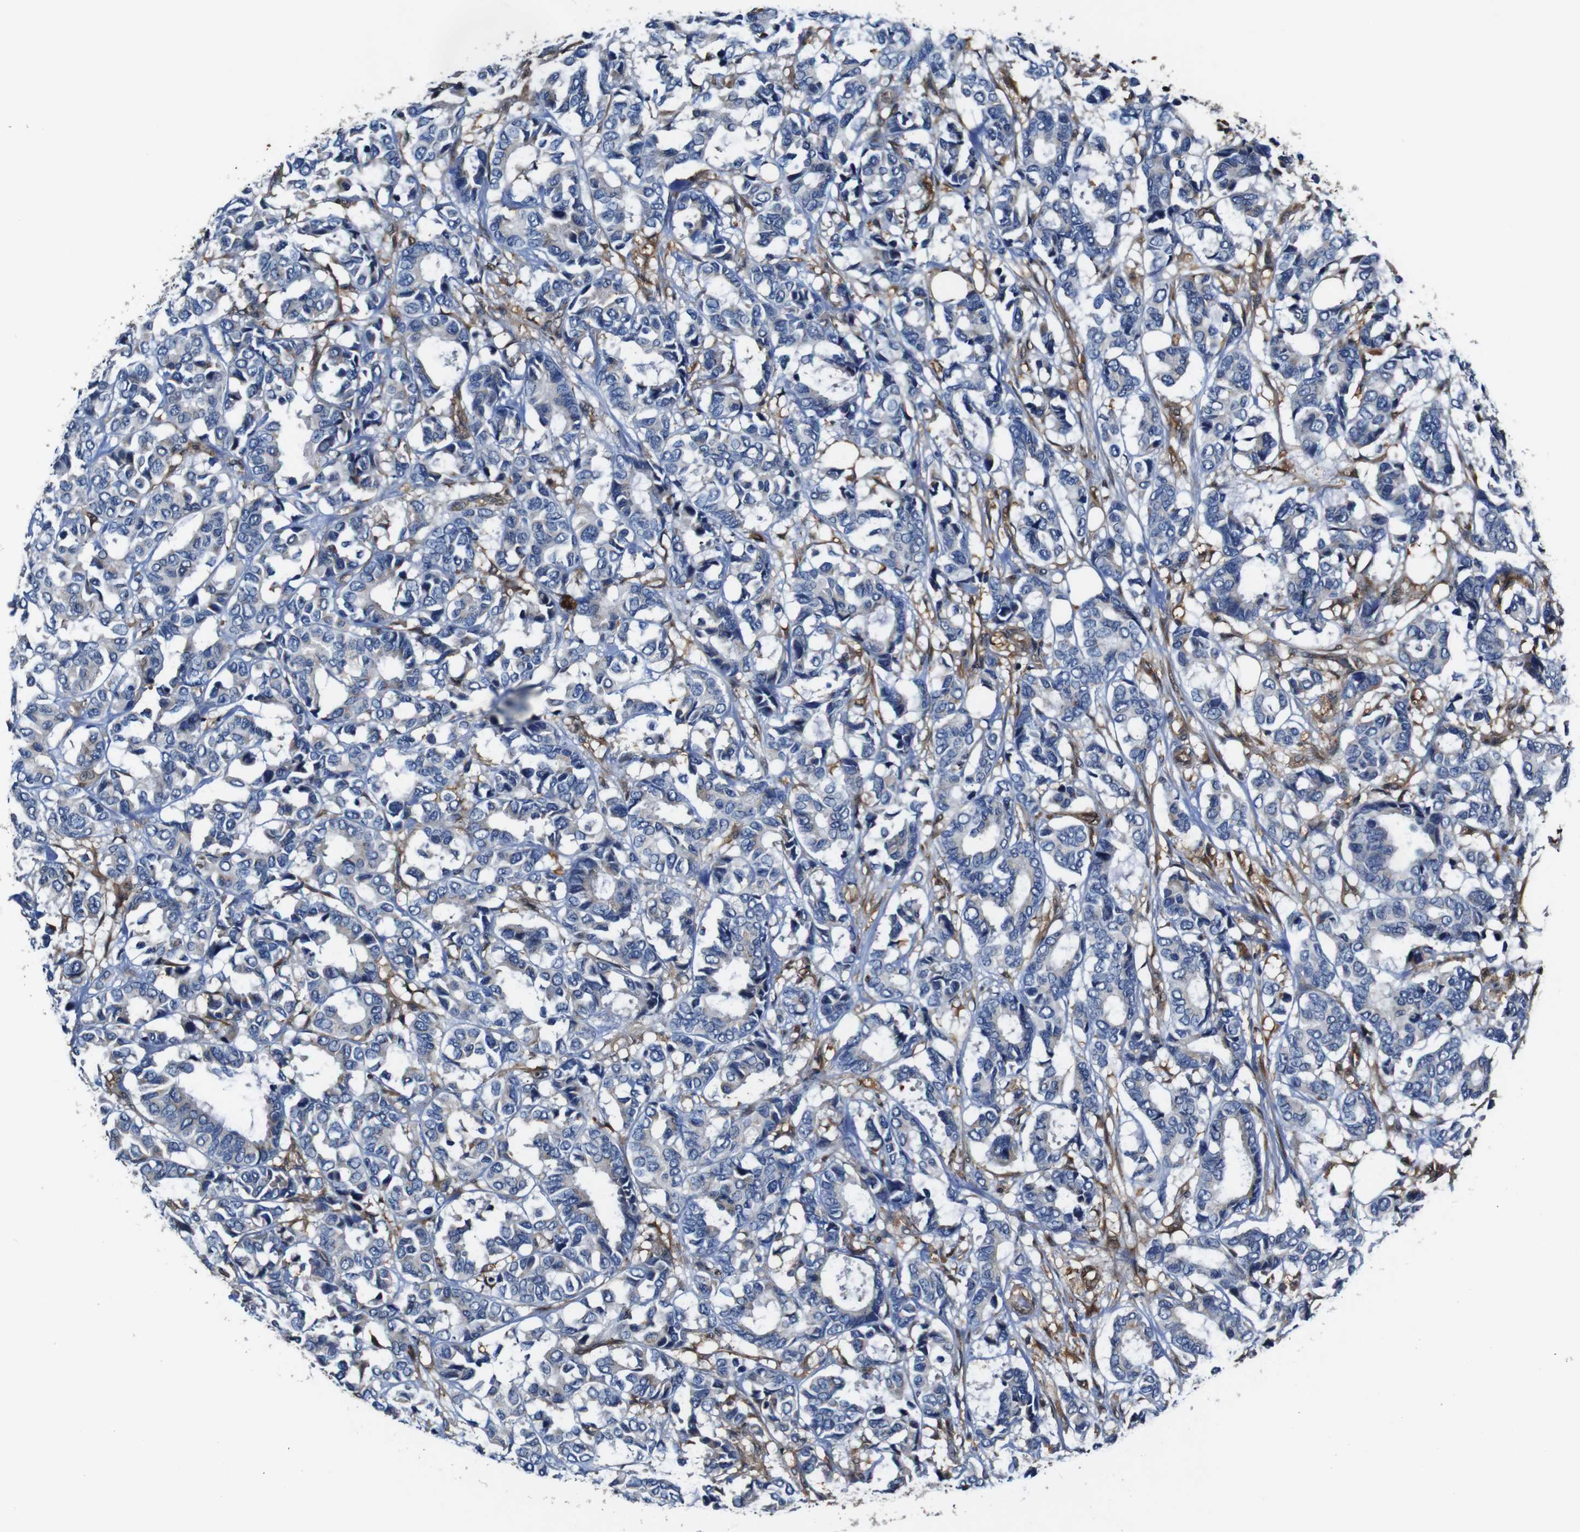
{"staining": {"intensity": "negative", "quantity": "none", "location": "none"}, "tissue": "breast cancer", "cell_type": "Tumor cells", "image_type": "cancer", "snomed": [{"axis": "morphology", "description": "Duct carcinoma"}, {"axis": "topography", "description": "Breast"}], "caption": "Tumor cells show no significant positivity in breast cancer (intraductal carcinoma).", "gene": "ANXA1", "patient": {"sex": "female", "age": 87}}